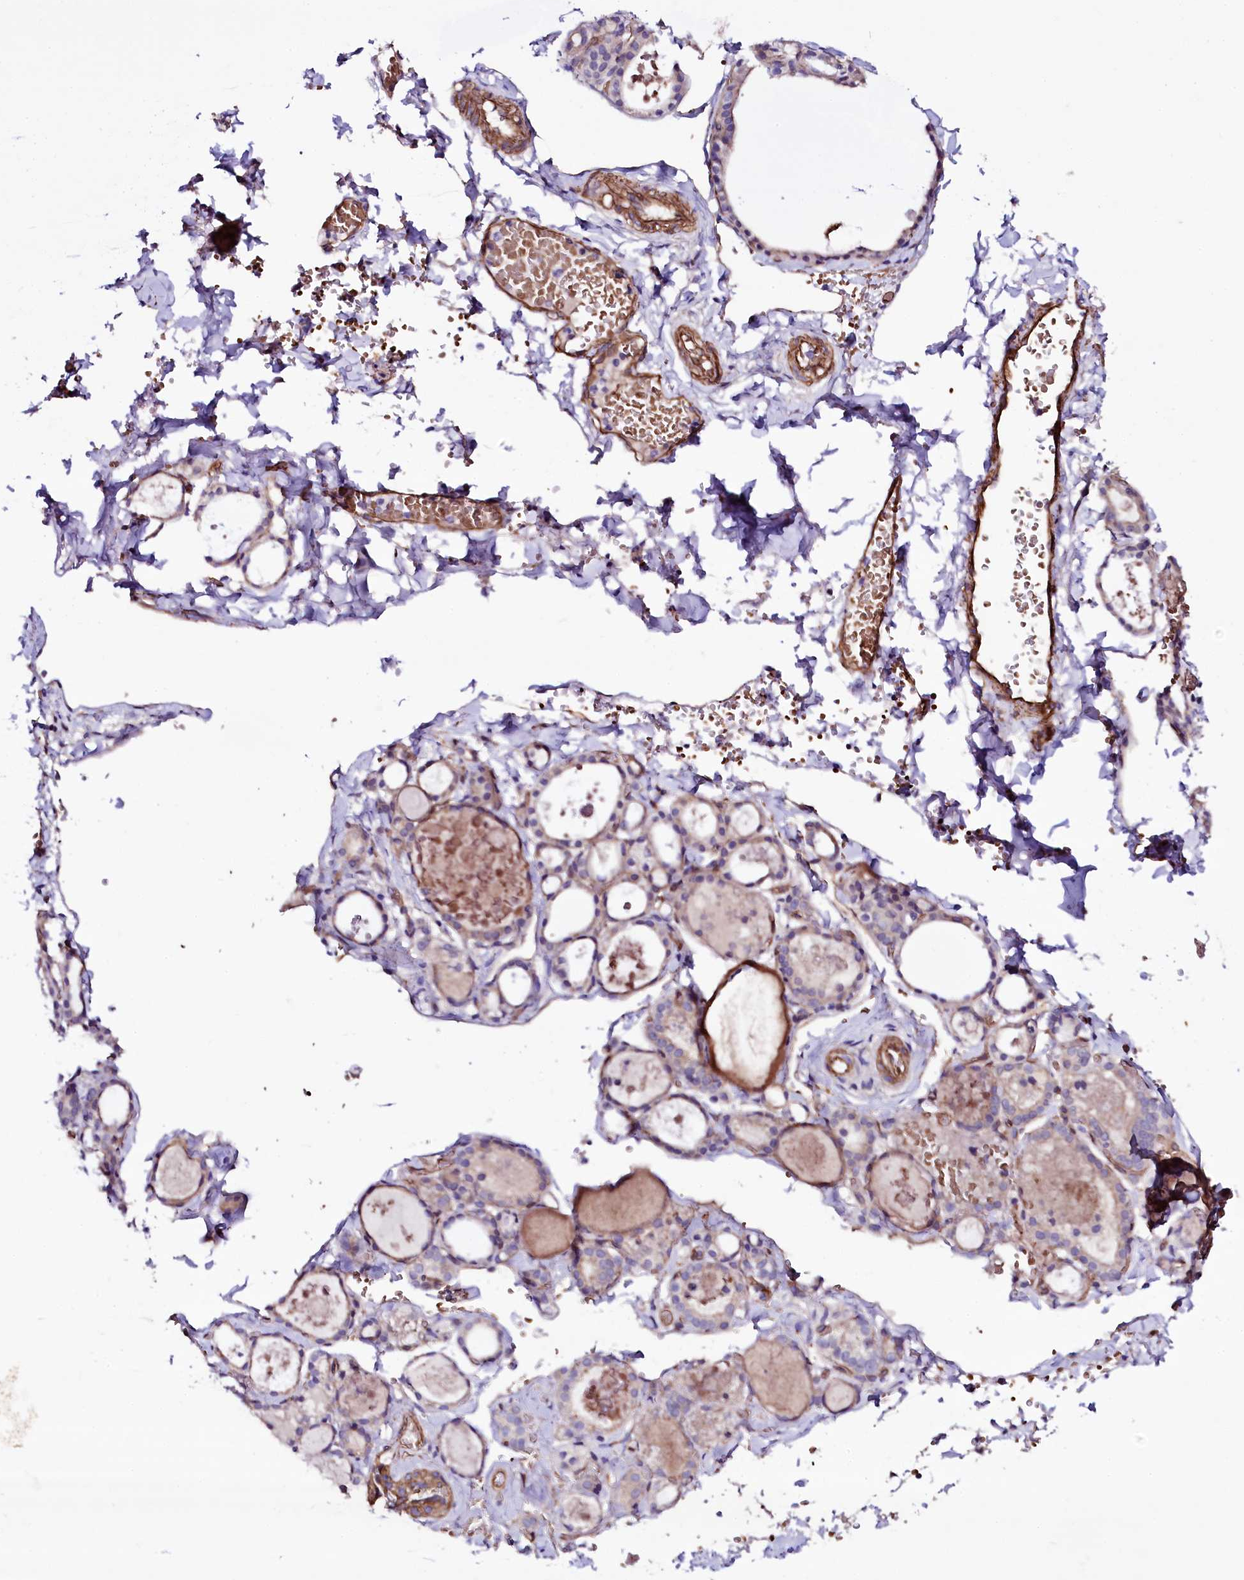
{"staining": {"intensity": "weak", "quantity": "<25%", "location": "cytoplasmic/membranous"}, "tissue": "thyroid gland", "cell_type": "Glandular cells", "image_type": "normal", "snomed": [{"axis": "morphology", "description": "Normal tissue, NOS"}, {"axis": "topography", "description": "Thyroid gland"}], "caption": "This histopathology image is of unremarkable thyroid gland stained with immunohistochemistry (IHC) to label a protein in brown with the nuclei are counter-stained blue. There is no positivity in glandular cells.", "gene": "MEX3C", "patient": {"sex": "male", "age": 56}}